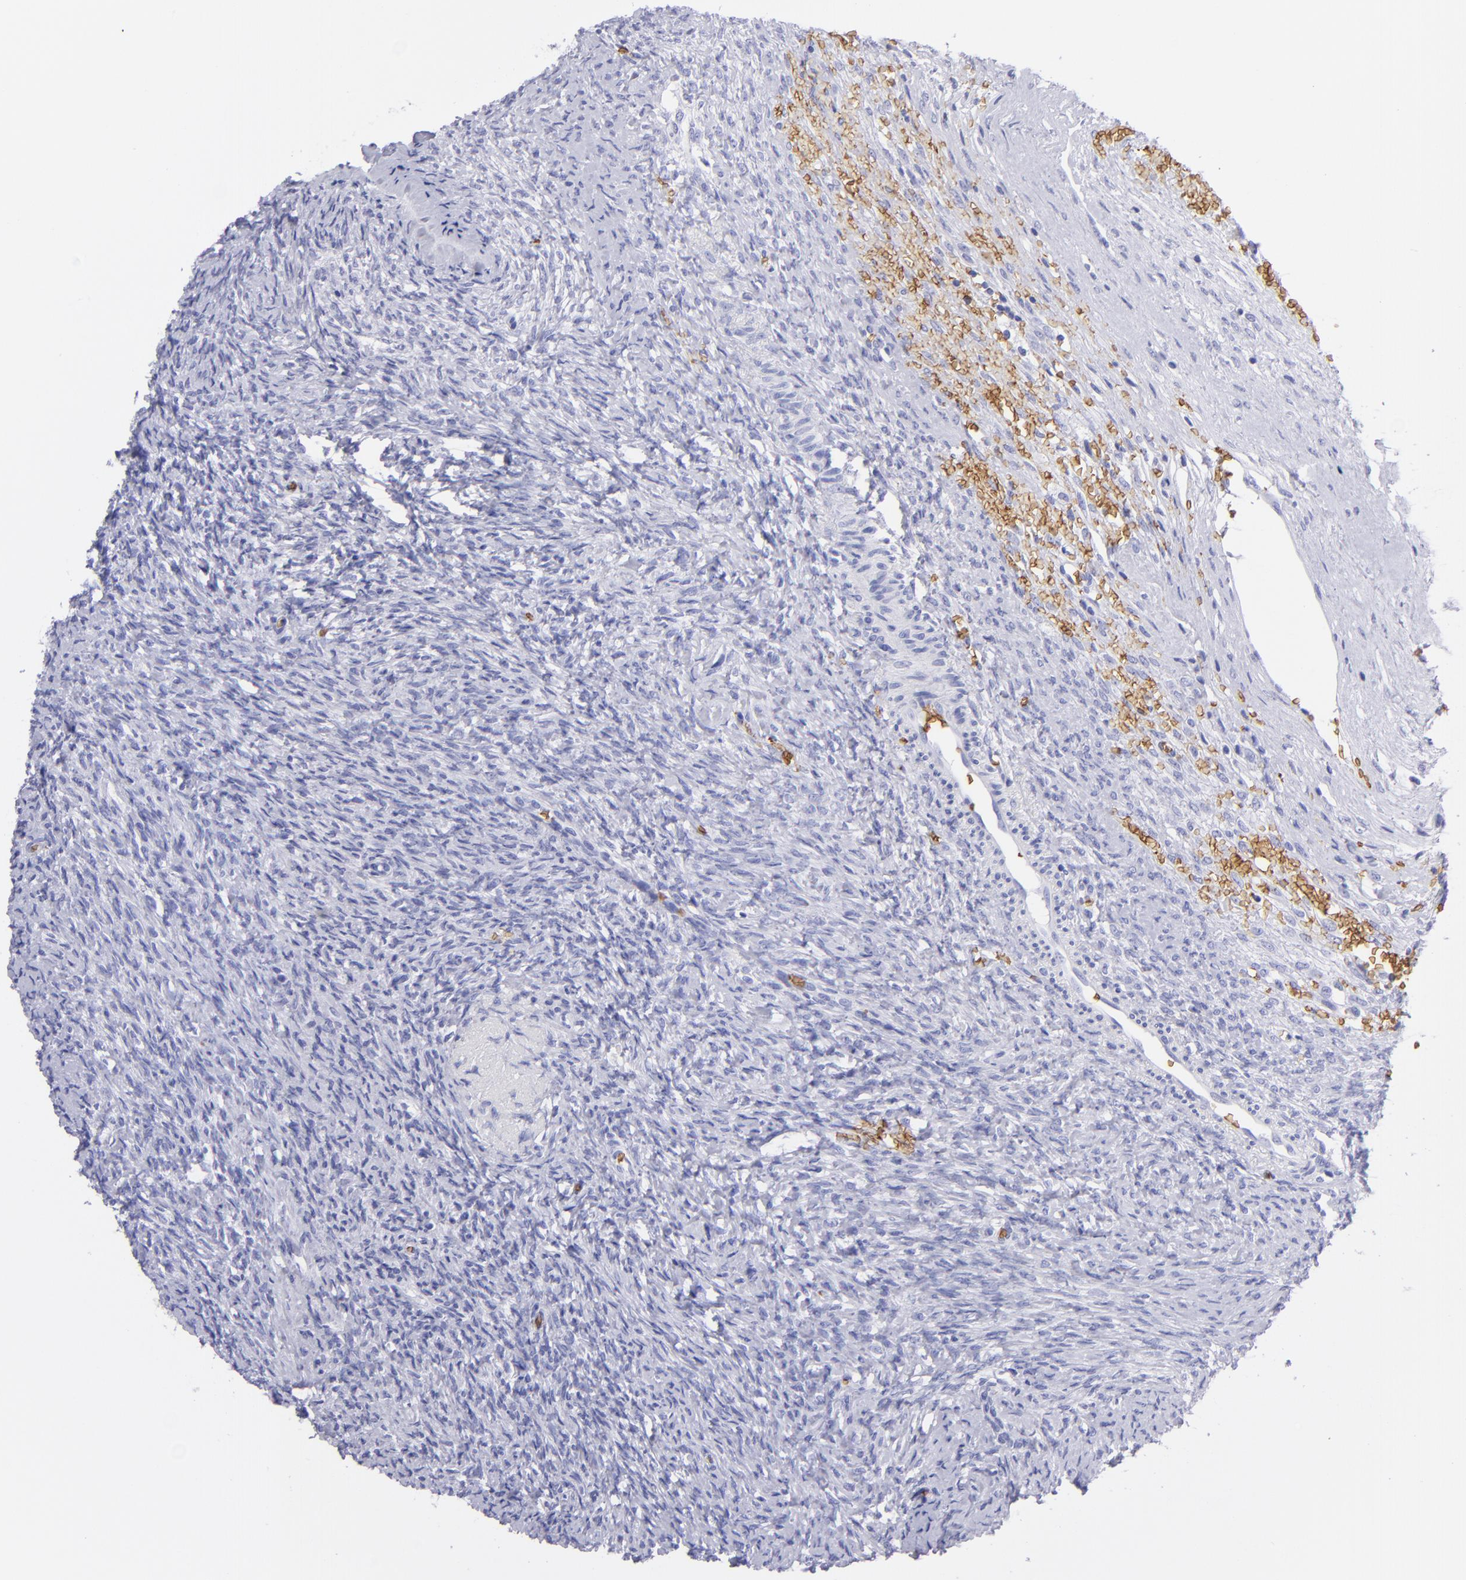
{"staining": {"intensity": "negative", "quantity": "none", "location": "none"}, "tissue": "ovary", "cell_type": "Follicle cells", "image_type": "normal", "snomed": [{"axis": "morphology", "description": "Normal tissue, NOS"}, {"axis": "topography", "description": "Ovary"}], "caption": "Immunohistochemistry micrograph of normal ovary stained for a protein (brown), which shows no positivity in follicle cells. (DAB (3,3'-diaminobenzidine) immunohistochemistry (IHC) with hematoxylin counter stain).", "gene": "GYPA", "patient": {"sex": "female", "age": 56}}